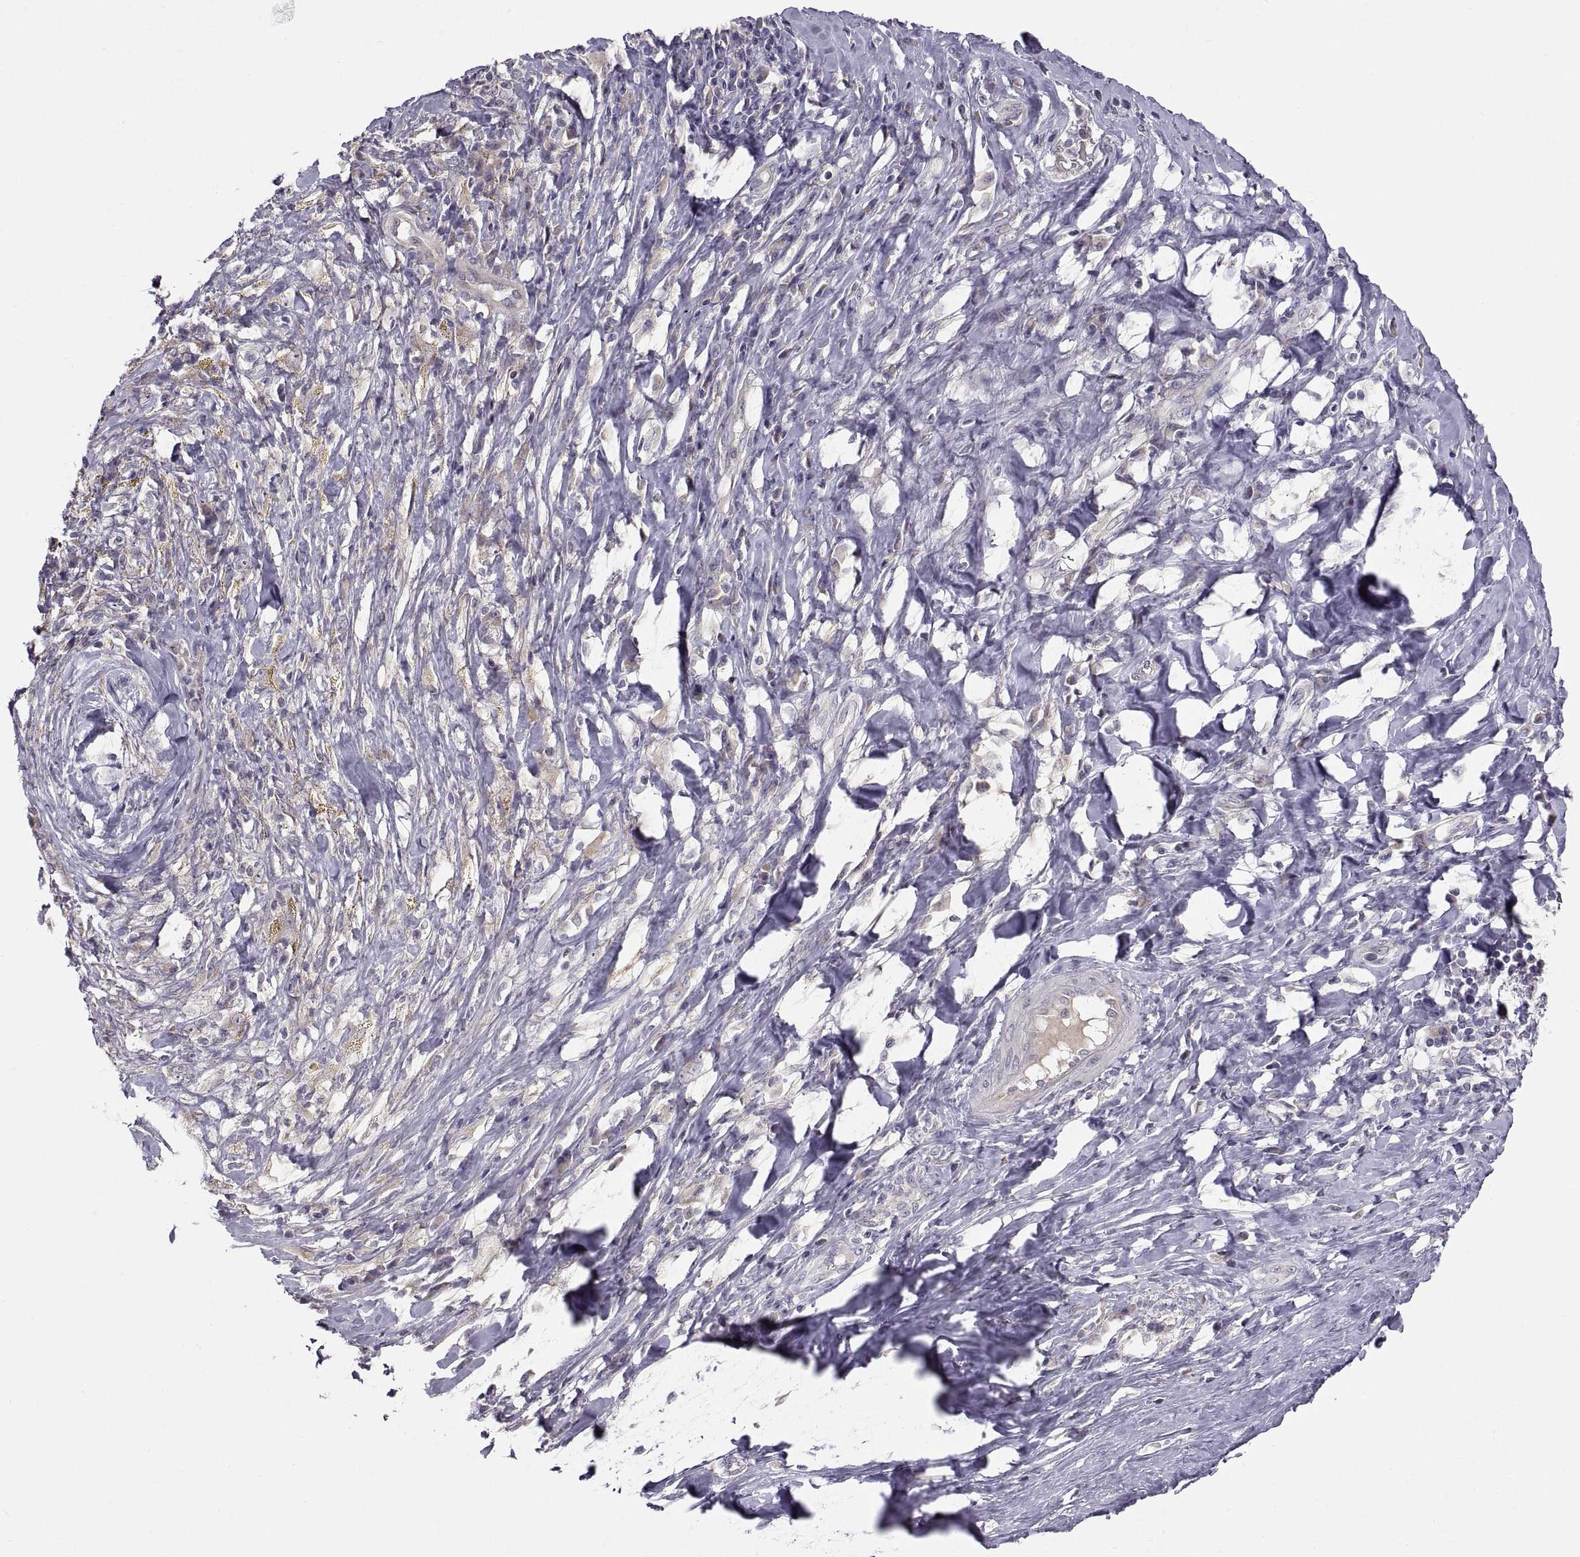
{"staining": {"intensity": "weak", "quantity": "25%-75%", "location": "cytoplasmic/membranous"}, "tissue": "melanoma", "cell_type": "Tumor cells", "image_type": "cancer", "snomed": [{"axis": "morphology", "description": "Malignant melanoma, NOS"}, {"axis": "topography", "description": "Skin"}], "caption": "High-magnification brightfield microscopy of malignant melanoma stained with DAB (3,3'-diaminobenzidine) (brown) and counterstained with hematoxylin (blue). tumor cells exhibit weak cytoplasmic/membranous staining is identified in about25%-75% of cells. The protein is stained brown, and the nuclei are stained in blue (DAB (3,3'-diaminobenzidine) IHC with brightfield microscopy, high magnification).", "gene": "ACSBG2", "patient": {"sex": "female", "age": 91}}